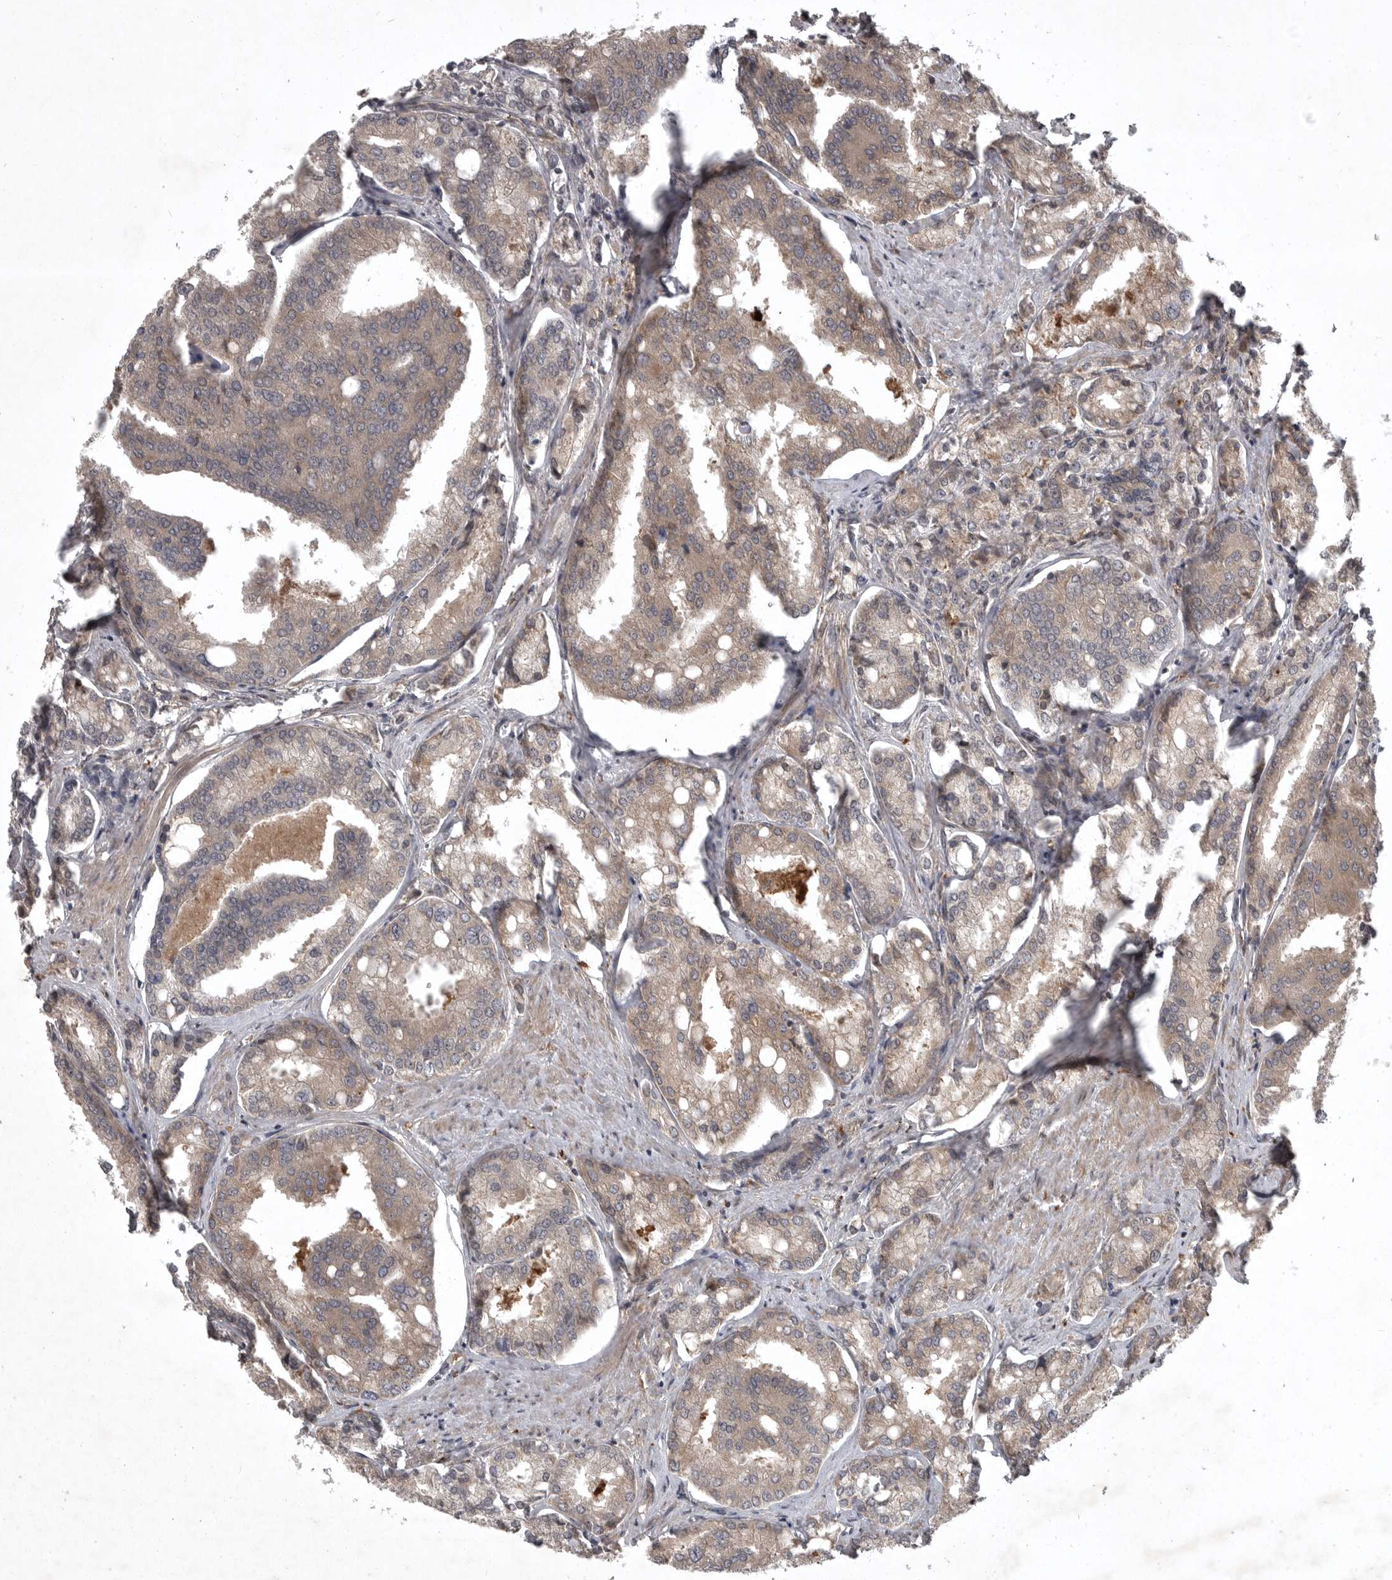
{"staining": {"intensity": "weak", "quantity": ">75%", "location": "cytoplasmic/membranous"}, "tissue": "prostate cancer", "cell_type": "Tumor cells", "image_type": "cancer", "snomed": [{"axis": "morphology", "description": "Adenocarcinoma, High grade"}, {"axis": "topography", "description": "Prostate"}], "caption": "Human prostate cancer stained for a protein (brown) displays weak cytoplasmic/membranous positive staining in approximately >75% of tumor cells.", "gene": "GPR31", "patient": {"sex": "male", "age": 50}}